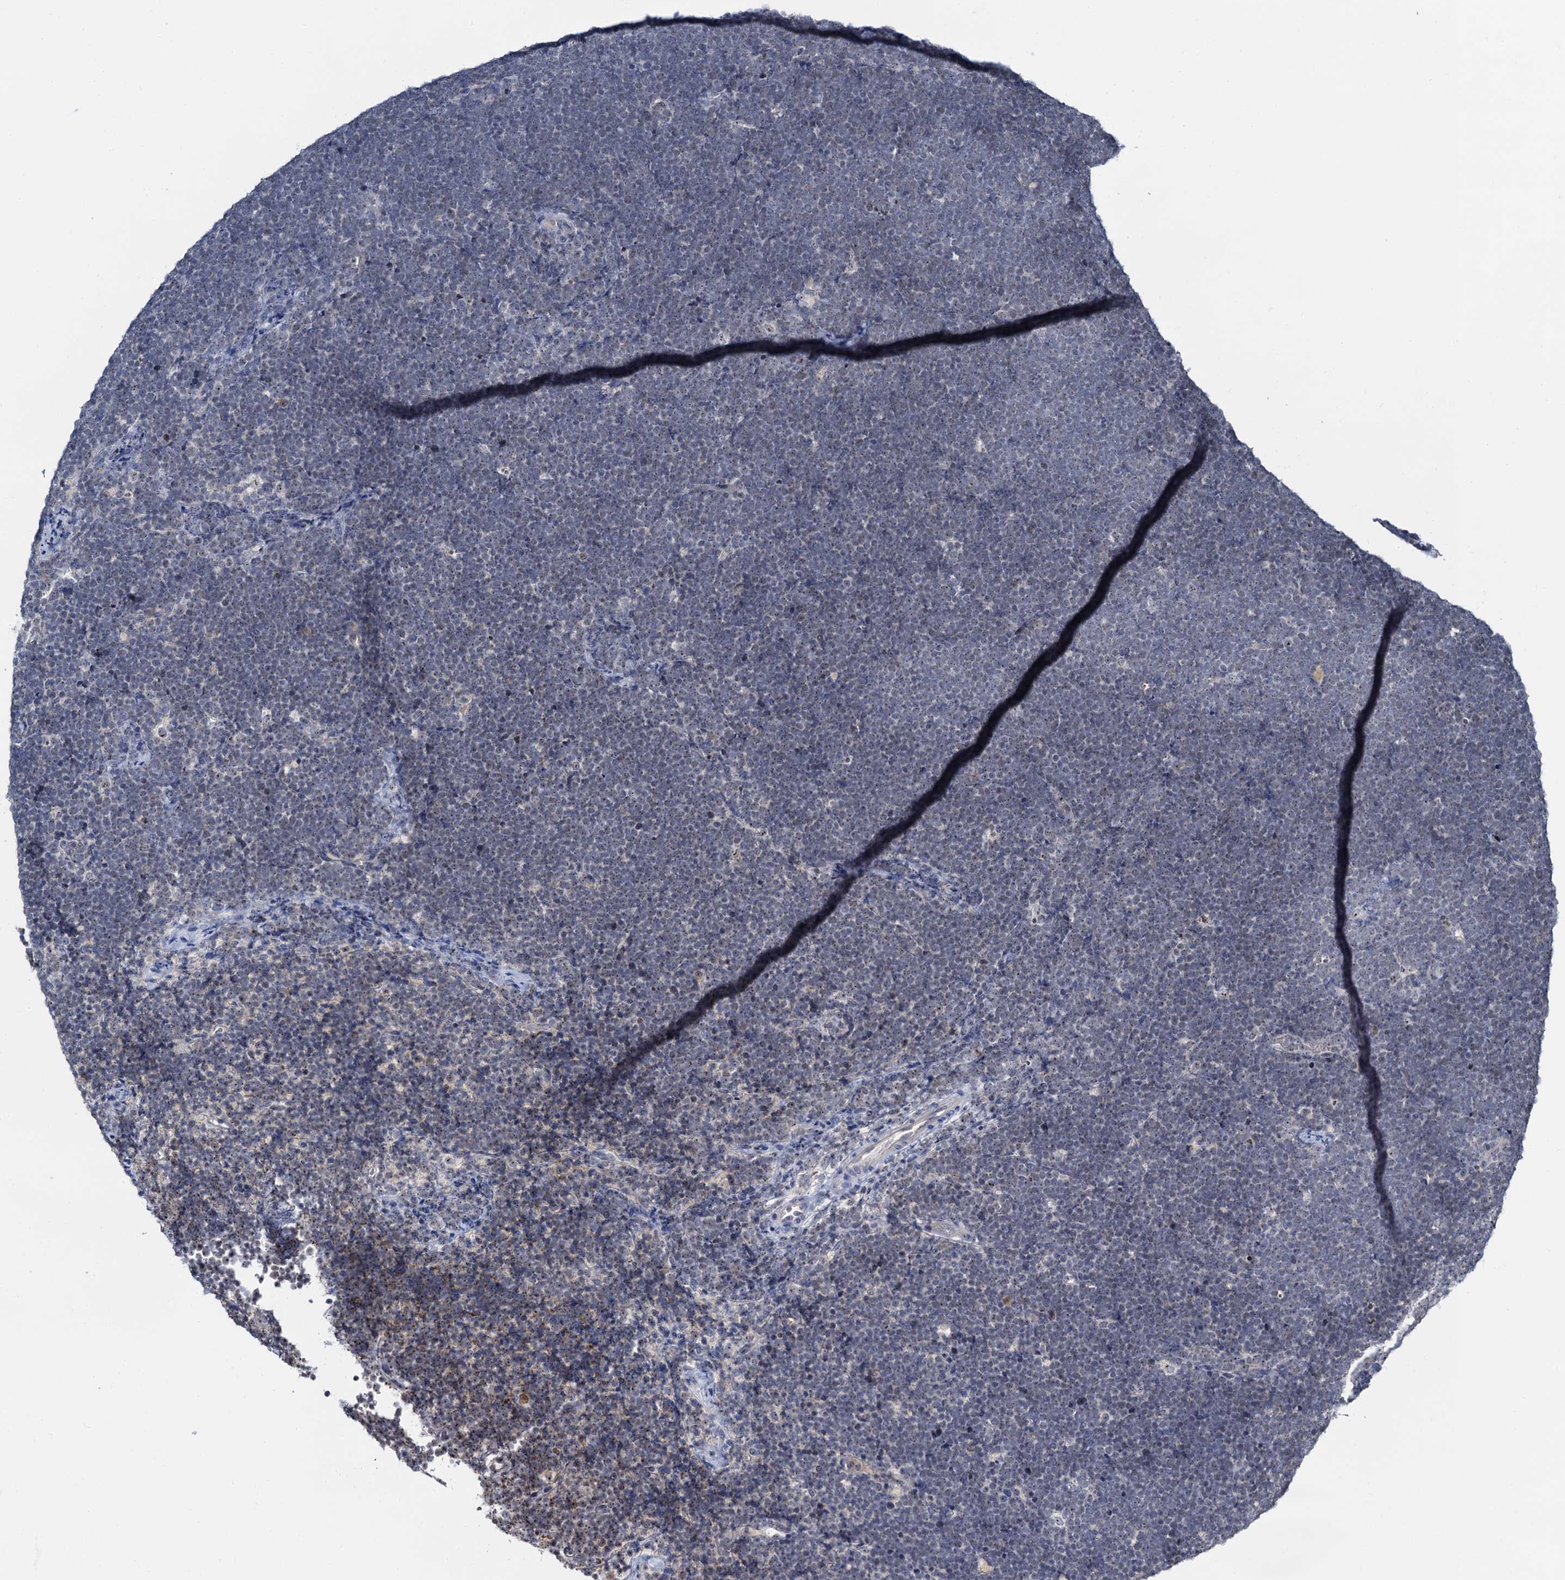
{"staining": {"intensity": "weak", "quantity": "25%-75%", "location": "nuclear"}, "tissue": "lymphoma", "cell_type": "Tumor cells", "image_type": "cancer", "snomed": [{"axis": "morphology", "description": "Malignant lymphoma, non-Hodgkin's type, High grade"}, {"axis": "topography", "description": "Lymph node"}], "caption": "Immunohistochemical staining of lymphoma shows low levels of weak nuclear protein staining in approximately 25%-75% of tumor cells.", "gene": "NOP2", "patient": {"sex": "male", "age": 13}}